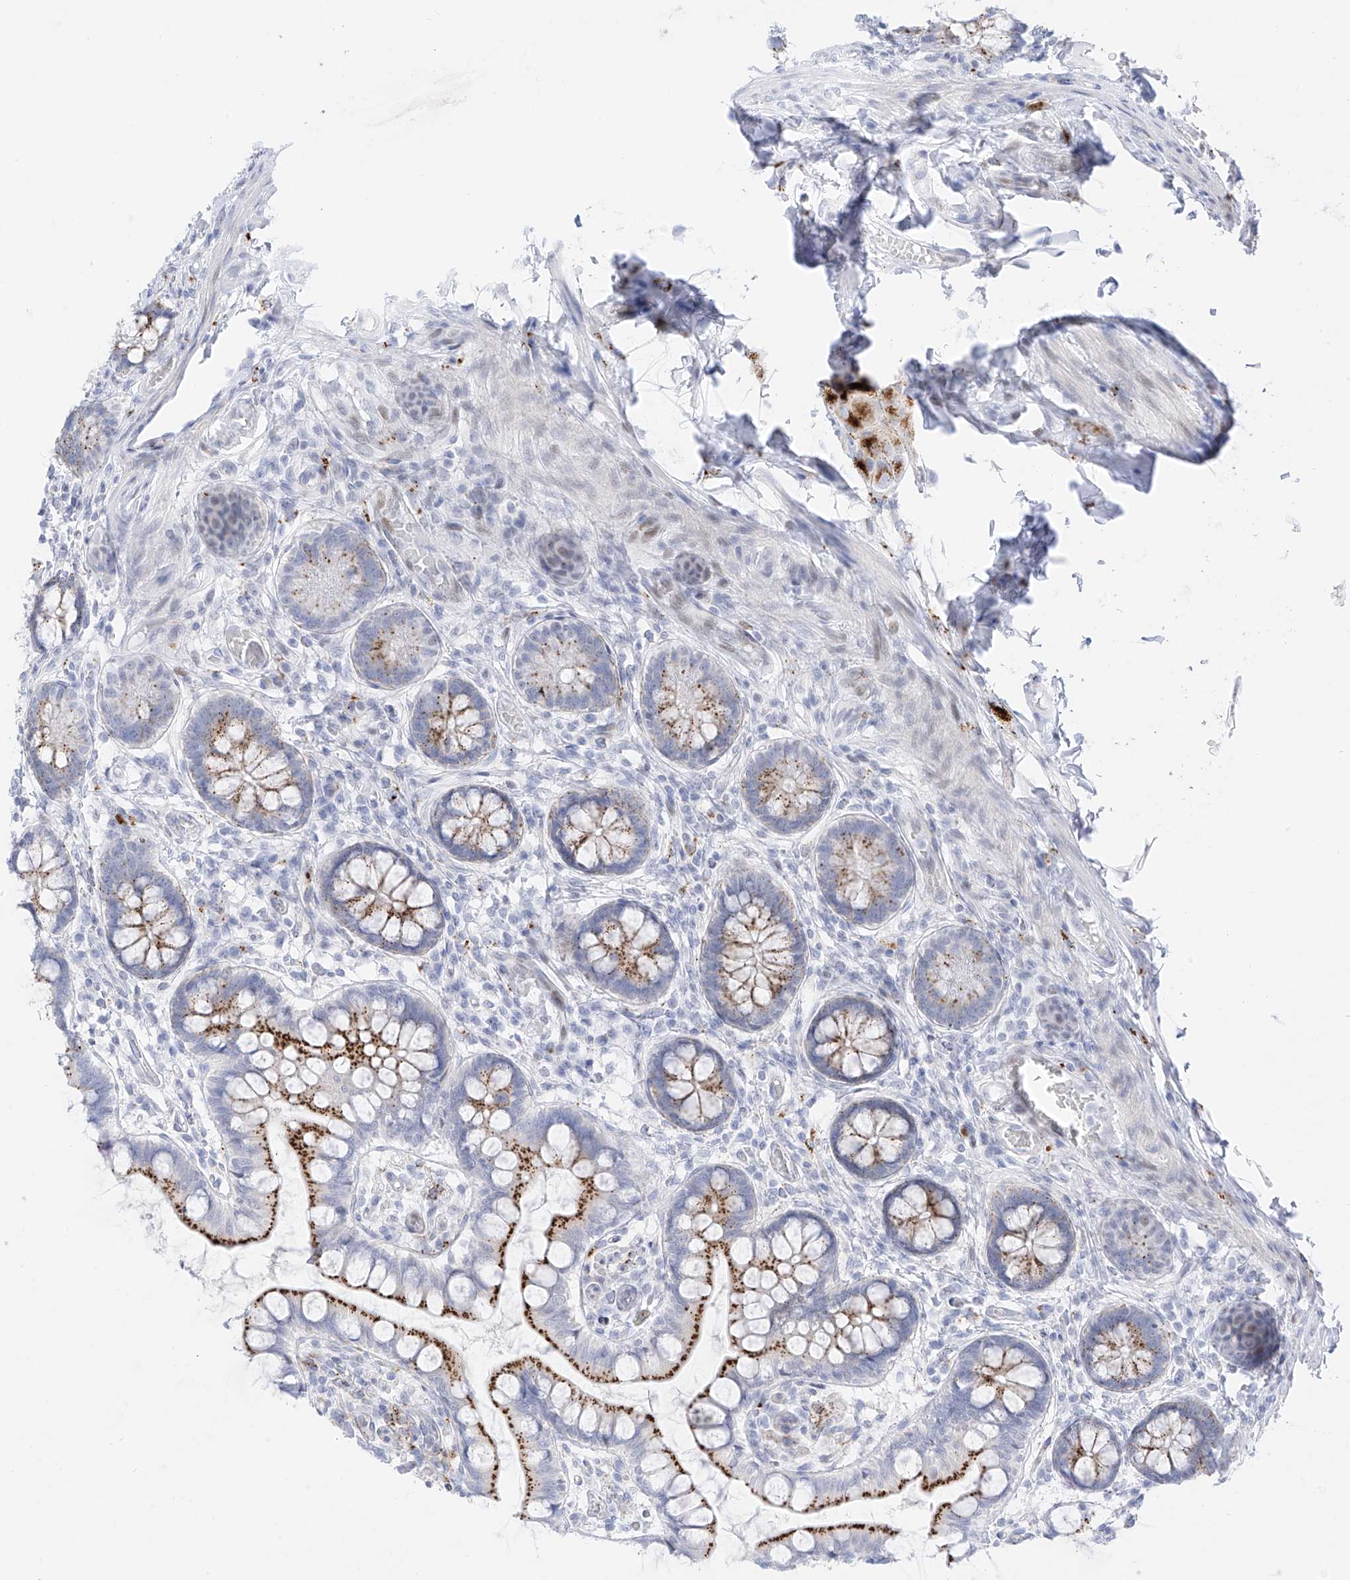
{"staining": {"intensity": "strong", "quantity": ">75%", "location": "cytoplasmic/membranous"}, "tissue": "small intestine", "cell_type": "Glandular cells", "image_type": "normal", "snomed": [{"axis": "morphology", "description": "Normal tissue, NOS"}, {"axis": "topography", "description": "Small intestine"}], "caption": "The micrograph exhibits staining of normal small intestine, revealing strong cytoplasmic/membranous protein expression (brown color) within glandular cells. (Stains: DAB in brown, nuclei in blue, Microscopy: brightfield microscopy at high magnification).", "gene": "PSPH", "patient": {"sex": "male", "age": 52}}